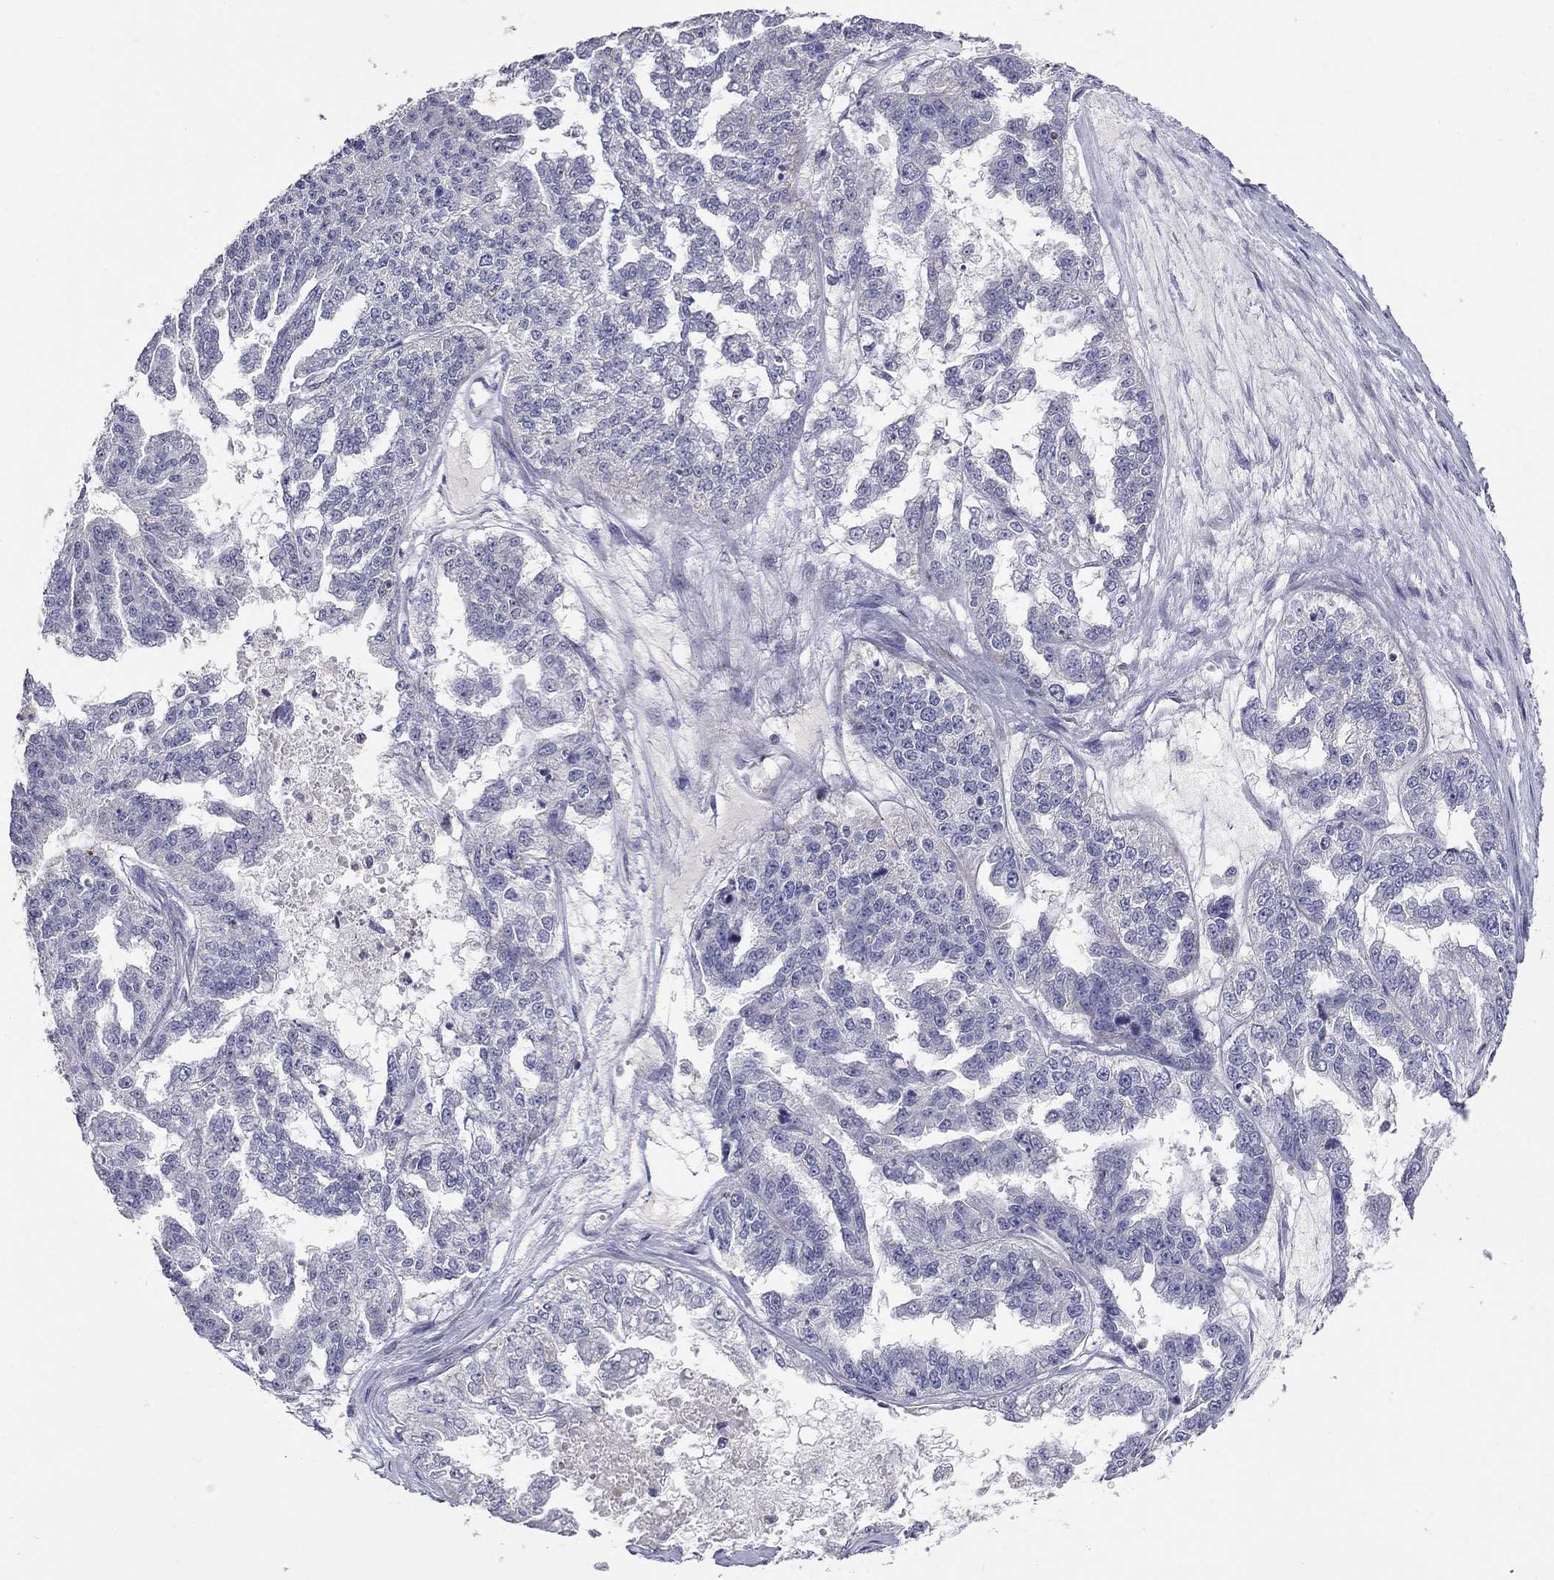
{"staining": {"intensity": "negative", "quantity": "none", "location": "none"}, "tissue": "ovarian cancer", "cell_type": "Tumor cells", "image_type": "cancer", "snomed": [{"axis": "morphology", "description": "Cystadenocarcinoma, serous, NOS"}, {"axis": "topography", "description": "Ovary"}], "caption": "A high-resolution histopathology image shows IHC staining of ovarian cancer (serous cystadenocarcinoma), which demonstrates no significant positivity in tumor cells.", "gene": "HMX2", "patient": {"sex": "female", "age": 58}}